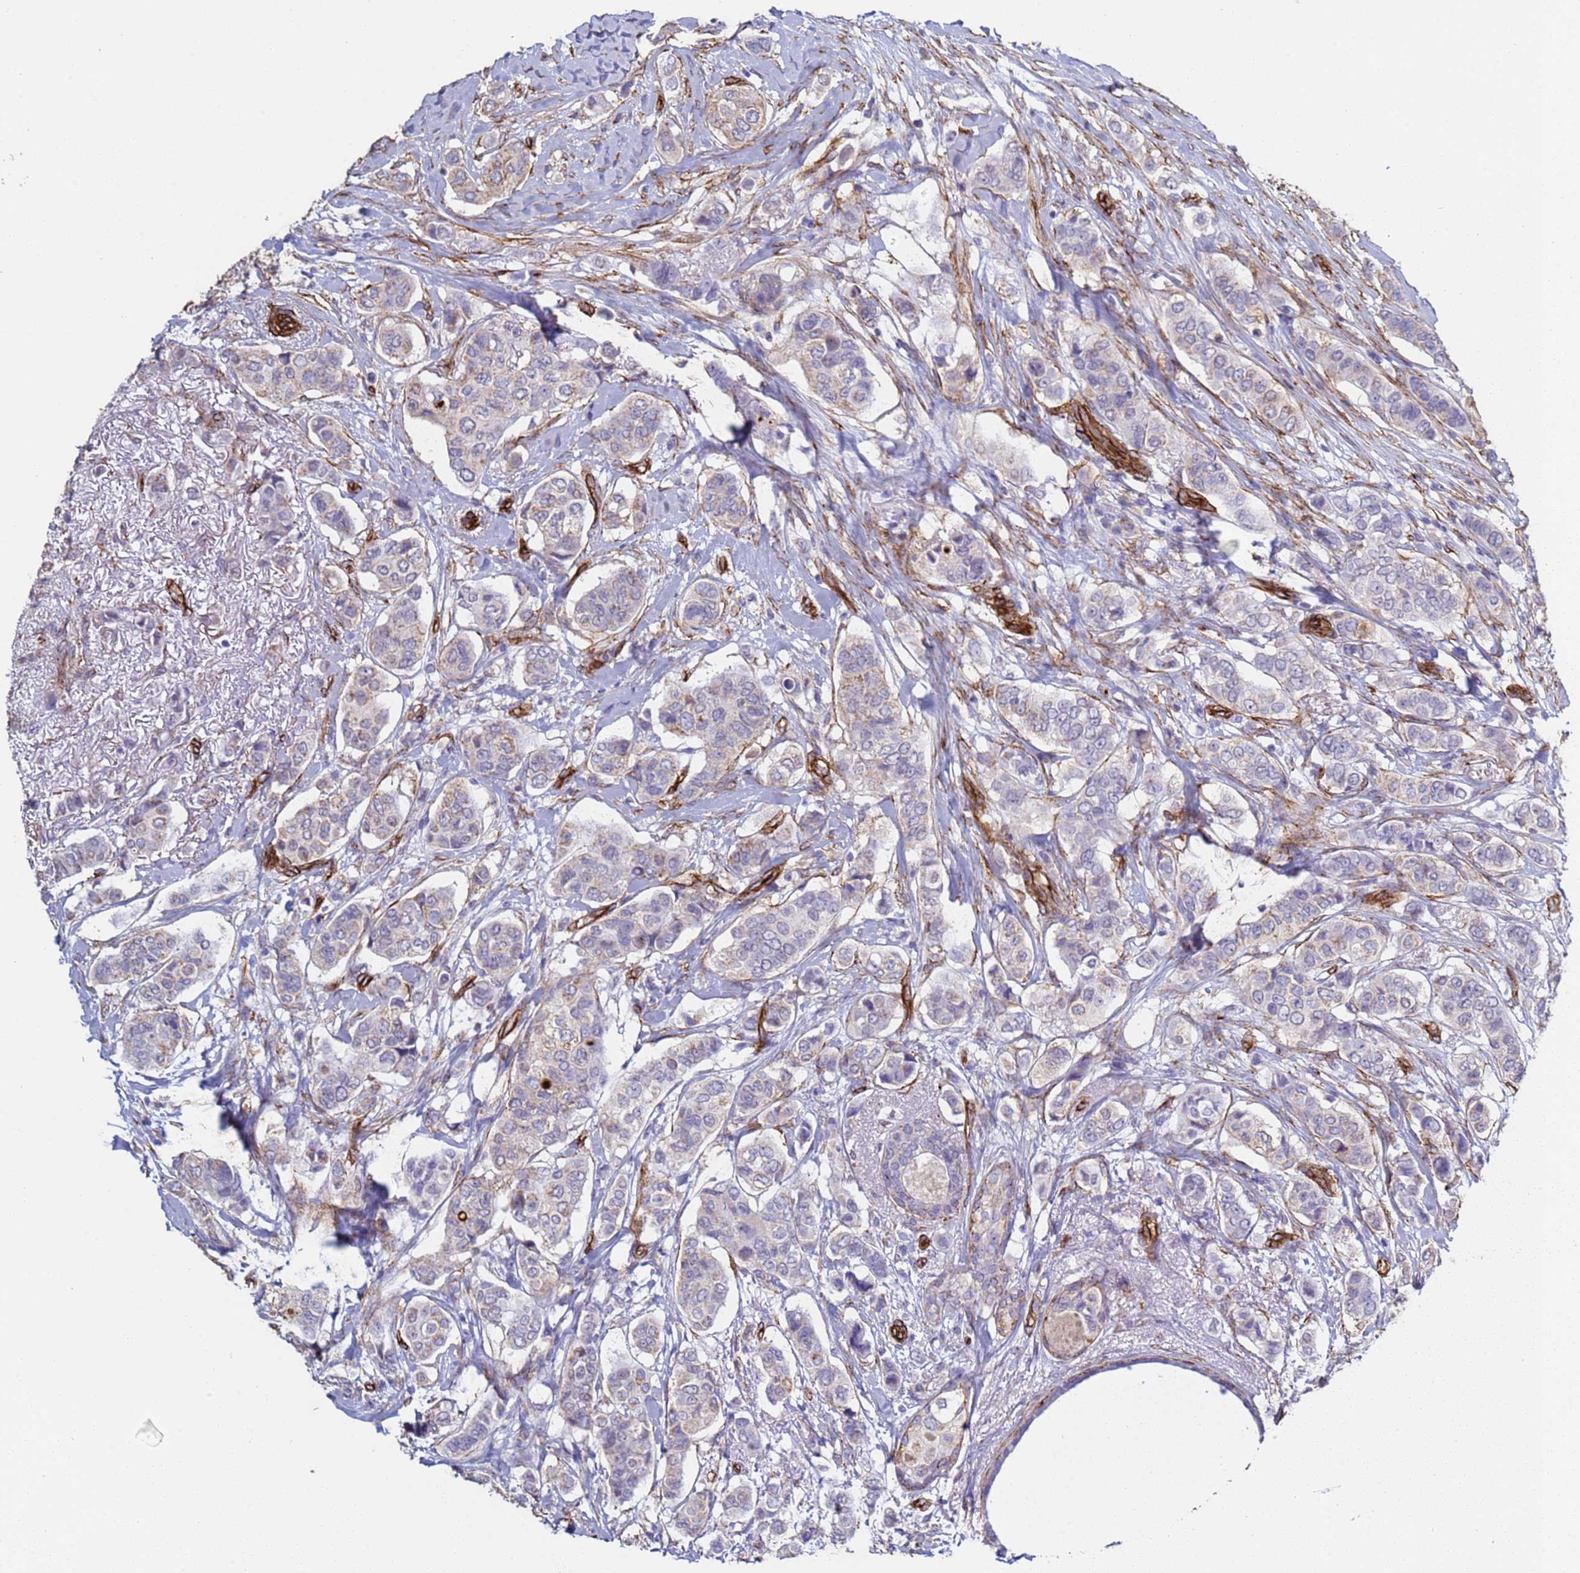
{"staining": {"intensity": "negative", "quantity": "none", "location": "none"}, "tissue": "breast cancer", "cell_type": "Tumor cells", "image_type": "cancer", "snomed": [{"axis": "morphology", "description": "Lobular carcinoma"}, {"axis": "topography", "description": "Breast"}], "caption": "This is an immunohistochemistry micrograph of breast cancer (lobular carcinoma). There is no expression in tumor cells.", "gene": "GASK1A", "patient": {"sex": "female", "age": 51}}